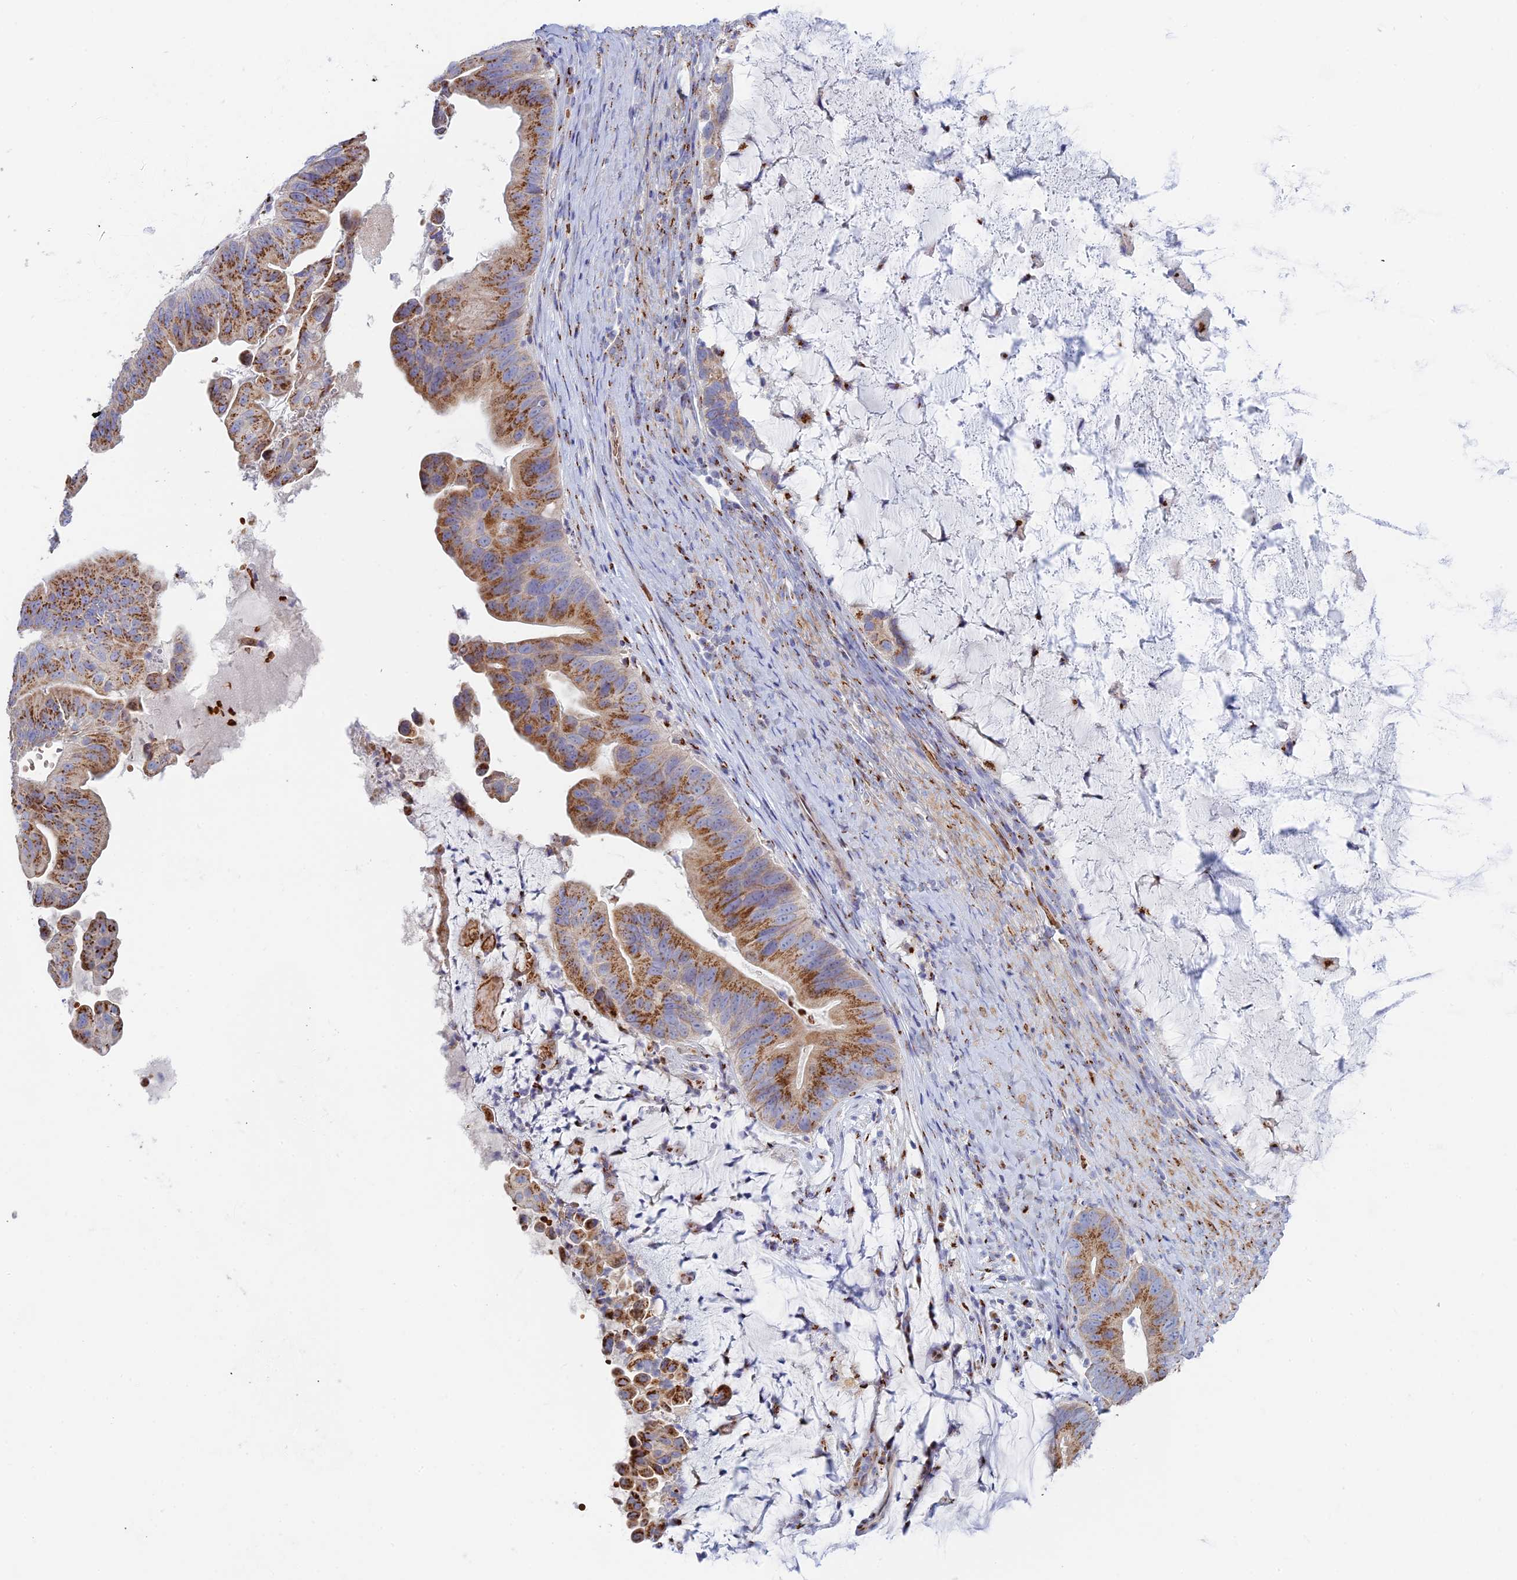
{"staining": {"intensity": "moderate", "quantity": ">75%", "location": "cytoplasmic/membranous"}, "tissue": "ovarian cancer", "cell_type": "Tumor cells", "image_type": "cancer", "snomed": [{"axis": "morphology", "description": "Cystadenocarcinoma, mucinous, NOS"}, {"axis": "topography", "description": "Ovary"}], "caption": "This micrograph shows mucinous cystadenocarcinoma (ovarian) stained with IHC to label a protein in brown. The cytoplasmic/membranous of tumor cells show moderate positivity for the protein. Nuclei are counter-stained blue.", "gene": "HS2ST1", "patient": {"sex": "female", "age": 61}}